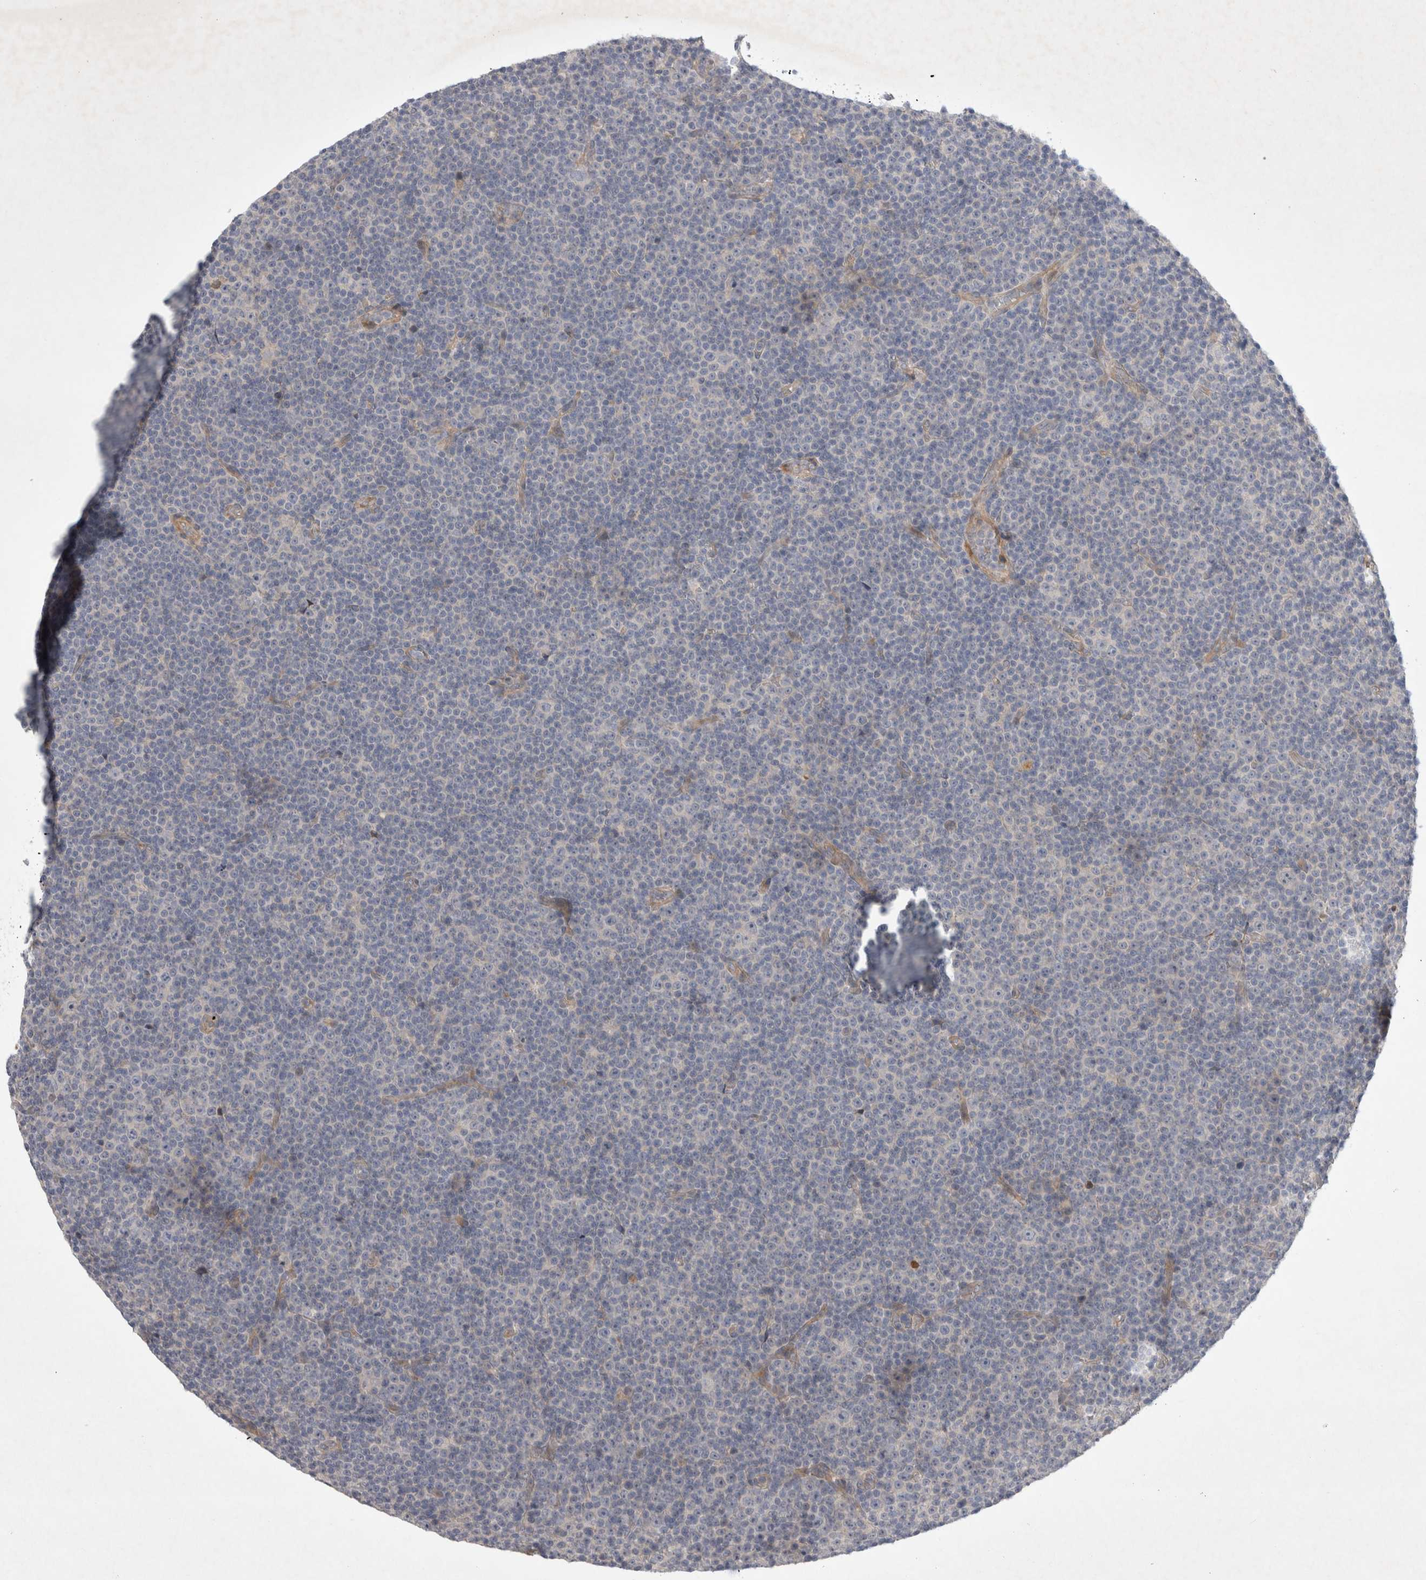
{"staining": {"intensity": "negative", "quantity": "none", "location": "none"}, "tissue": "lymphoma", "cell_type": "Tumor cells", "image_type": "cancer", "snomed": [{"axis": "morphology", "description": "Malignant lymphoma, non-Hodgkin's type, Low grade"}, {"axis": "topography", "description": "Lymph node"}], "caption": "IHC photomicrograph of human malignant lymphoma, non-Hodgkin's type (low-grade) stained for a protein (brown), which shows no positivity in tumor cells.", "gene": "BZW2", "patient": {"sex": "female", "age": 67}}